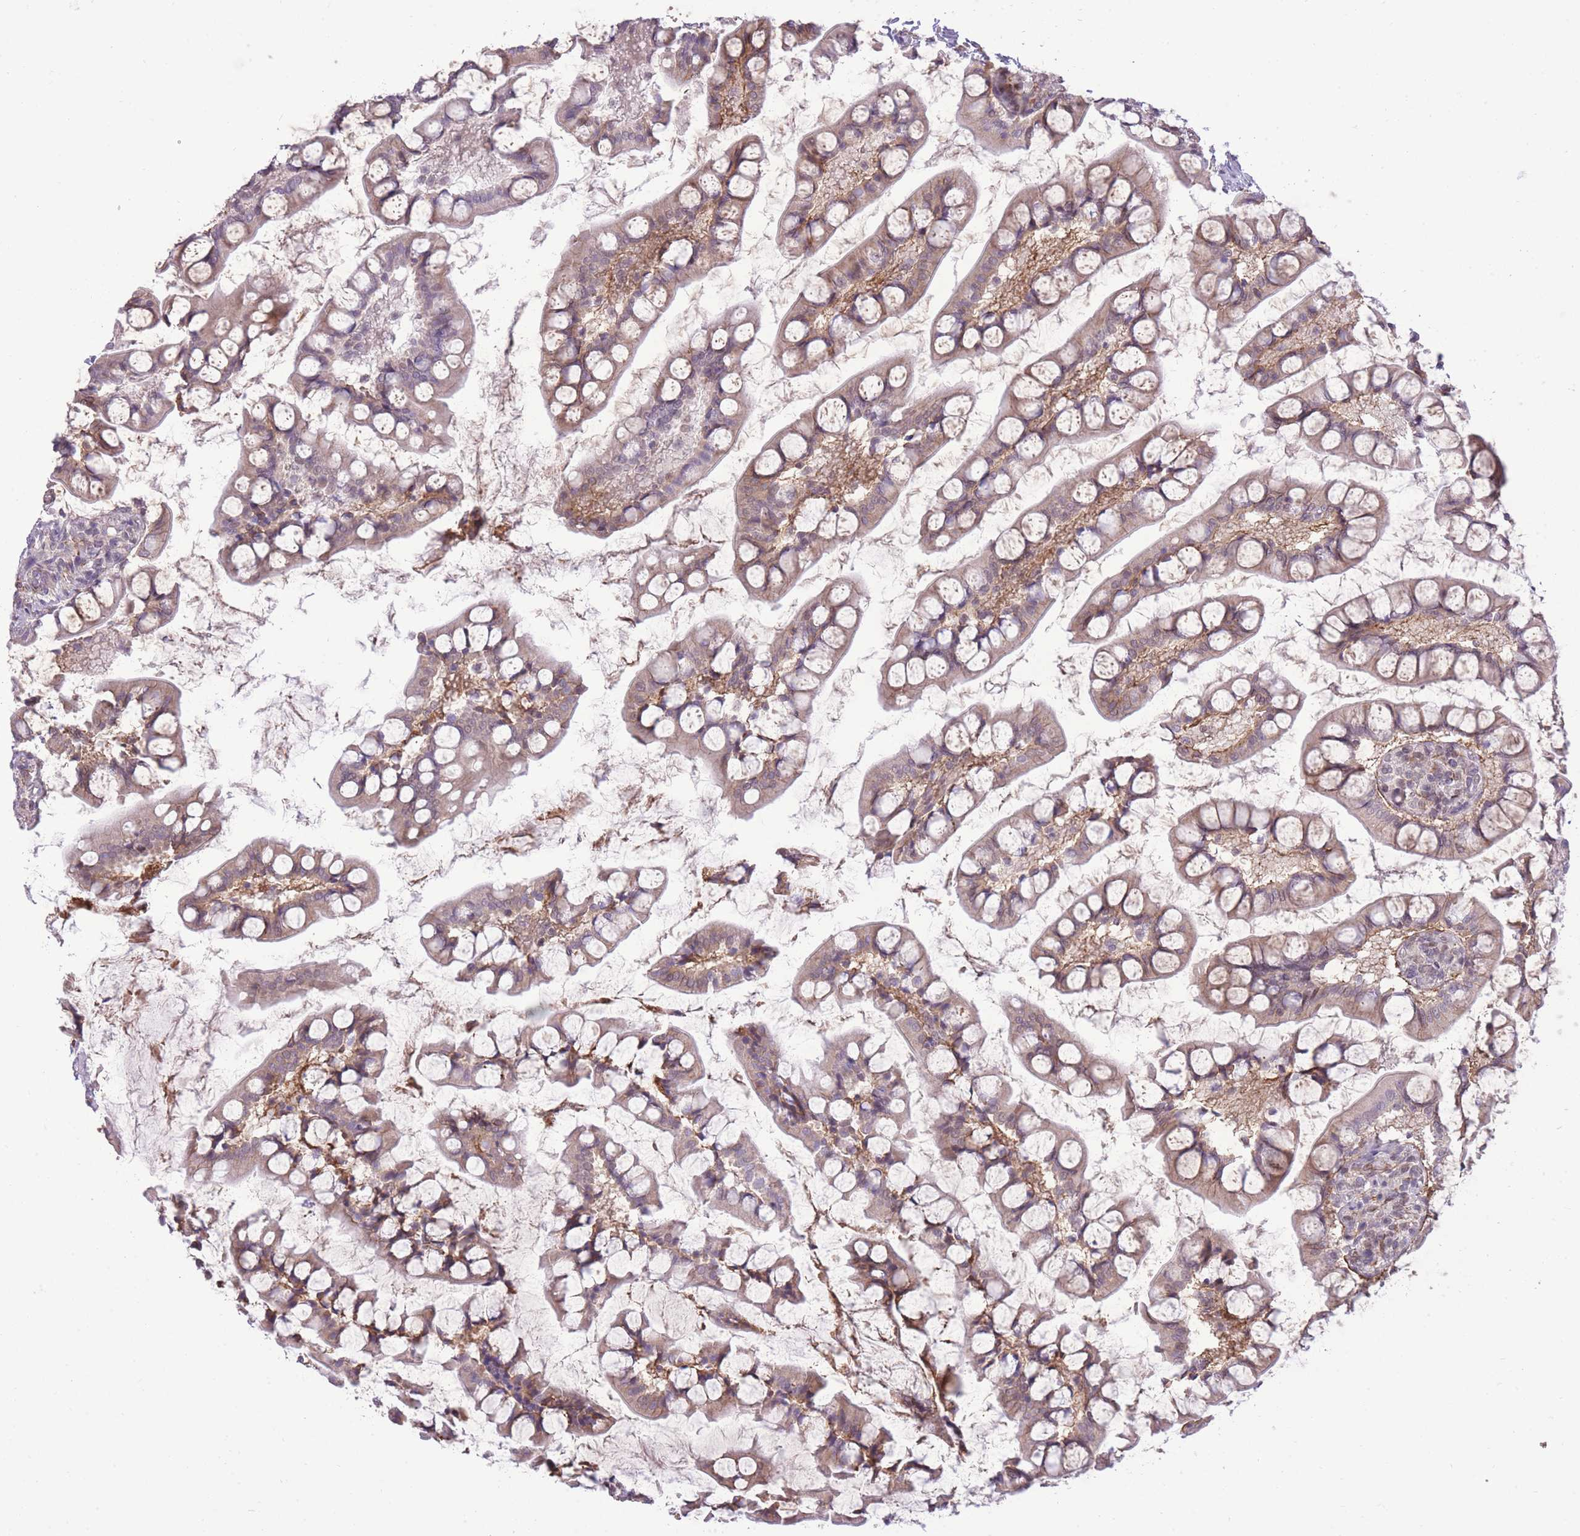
{"staining": {"intensity": "moderate", "quantity": "25%-75%", "location": "cytoplasmic/membranous,nuclear"}, "tissue": "small intestine", "cell_type": "Glandular cells", "image_type": "normal", "snomed": [{"axis": "morphology", "description": "Normal tissue, NOS"}, {"axis": "topography", "description": "Small intestine"}], "caption": "Glandular cells demonstrate moderate cytoplasmic/membranous,nuclear staining in approximately 25%-75% of cells in unremarkable small intestine.", "gene": "ELL", "patient": {"sex": "male", "age": 52}}